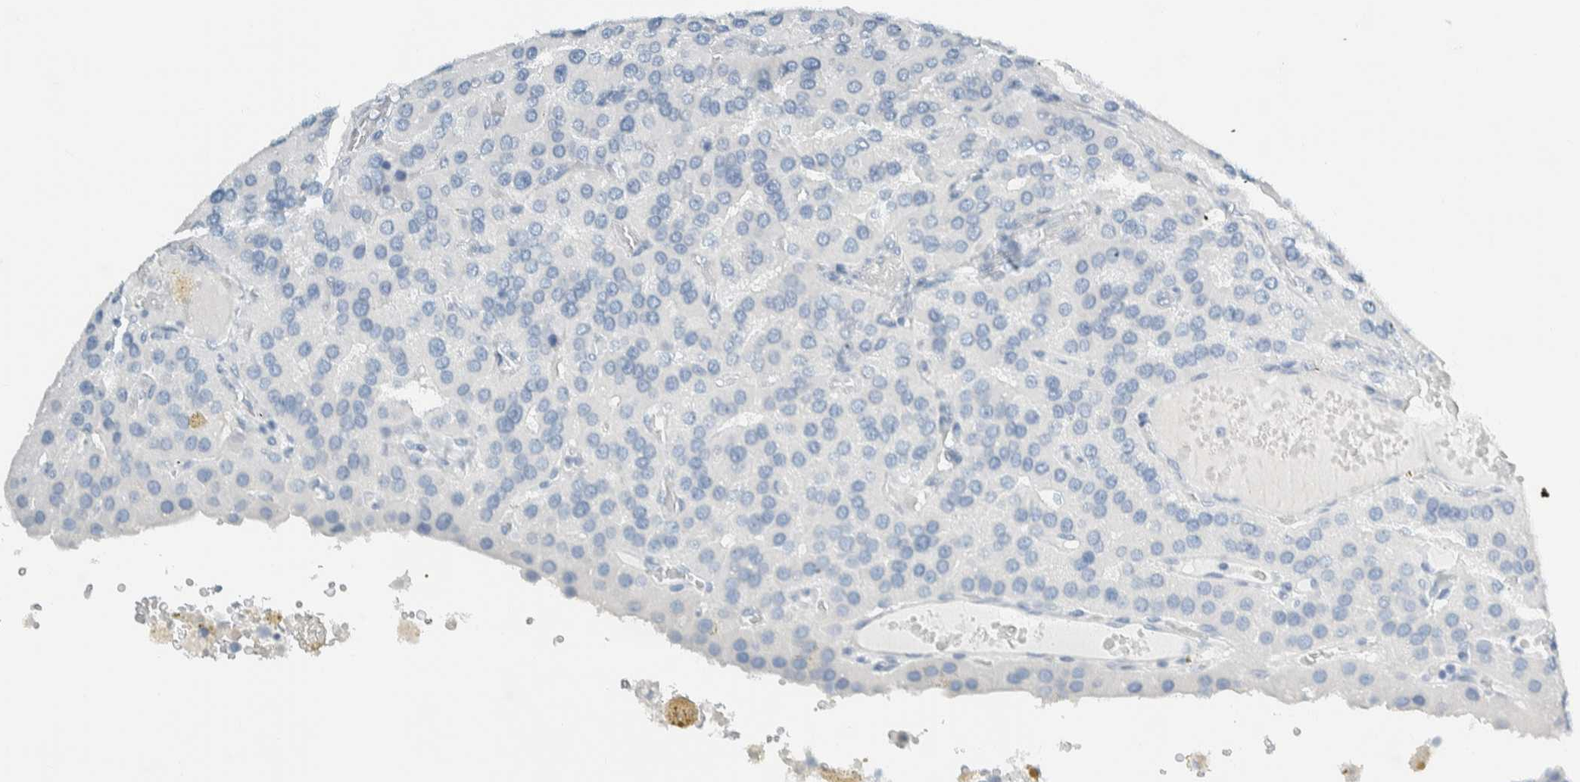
{"staining": {"intensity": "negative", "quantity": "none", "location": "none"}, "tissue": "parathyroid gland", "cell_type": "Glandular cells", "image_type": "normal", "snomed": [{"axis": "morphology", "description": "Normal tissue, NOS"}, {"axis": "morphology", "description": "Adenoma, NOS"}, {"axis": "topography", "description": "Parathyroid gland"}], "caption": "Immunohistochemical staining of unremarkable human parathyroid gland displays no significant staining in glandular cells. (Brightfield microscopy of DAB immunohistochemistry at high magnification).", "gene": "ARHGAP27", "patient": {"sex": "female", "age": 86}}